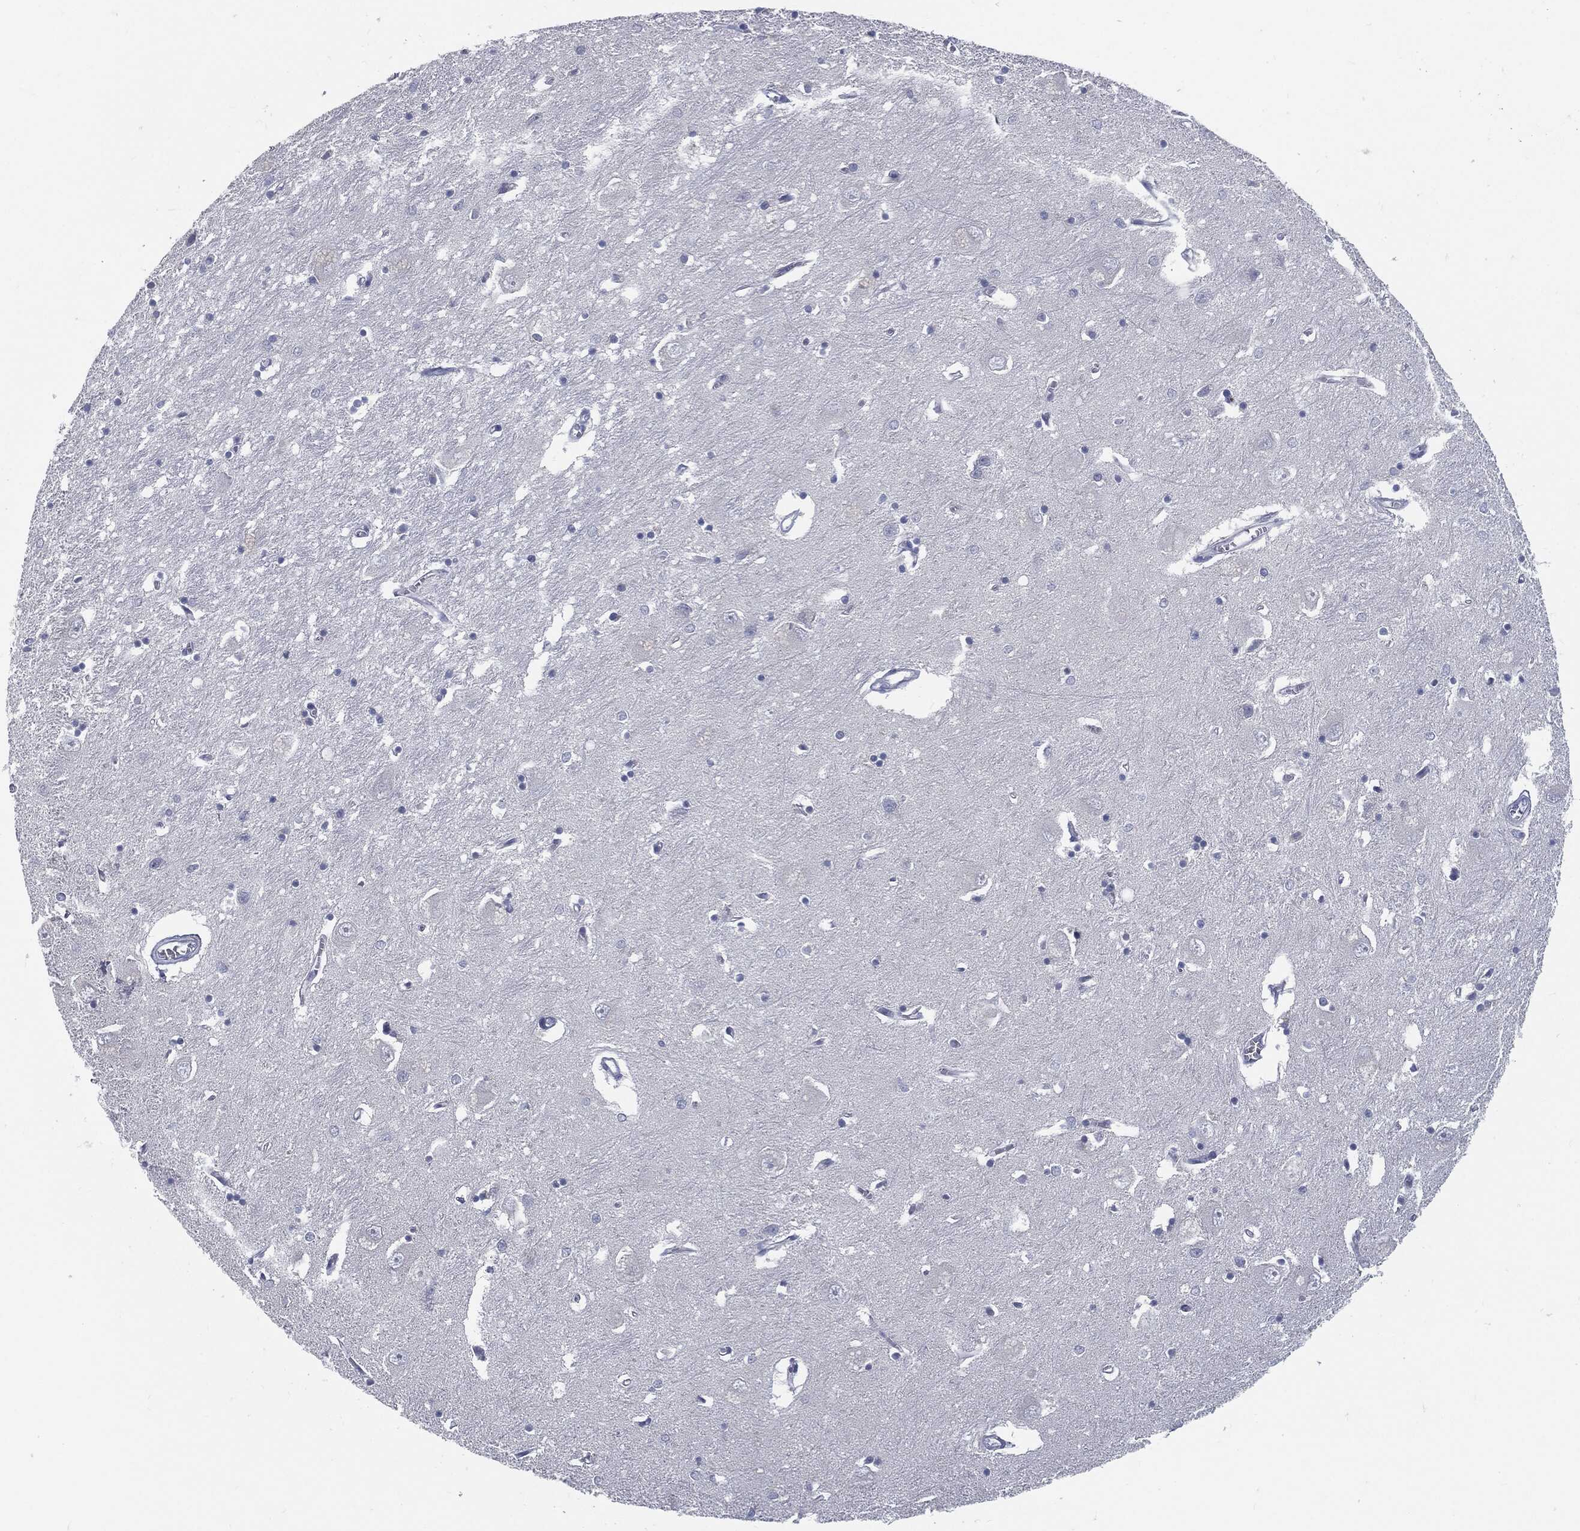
{"staining": {"intensity": "negative", "quantity": "none", "location": "none"}, "tissue": "caudate", "cell_type": "Glial cells", "image_type": "normal", "snomed": [{"axis": "morphology", "description": "Normal tissue, NOS"}, {"axis": "topography", "description": "Lateral ventricle wall"}], "caption": "DAB (3,3'-diaminobenzidine) immunohistochemical staining of benign human caudate demonstrates no significant positivity in glial cells.", "gene": "PROM1", "patient": {"sex": "male", "age": 54}}